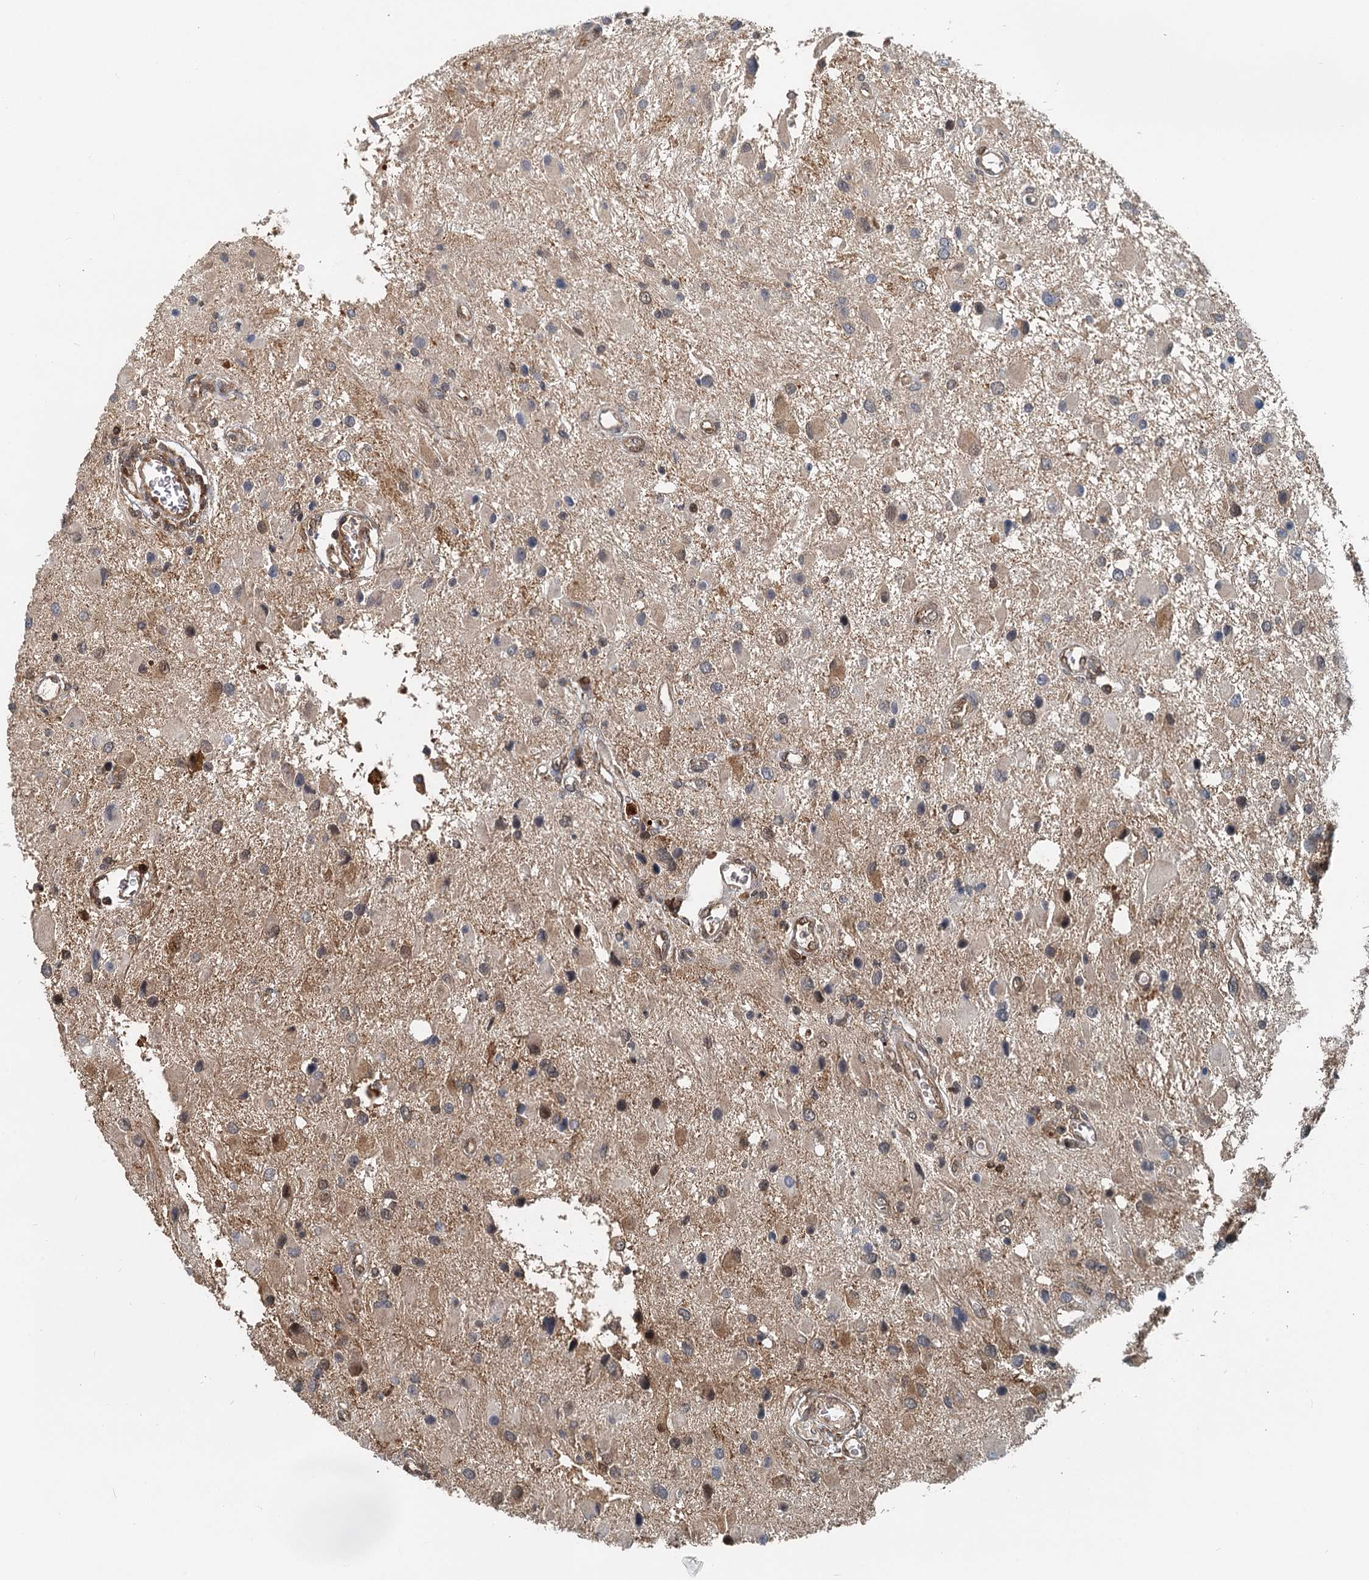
{"staining": {"intensity": "negative", "quantity": "none", "location": "none"}, "tissue": "glioma", "cell_type": "Tumor cells", "image_type": "cancer", "snomed": [{"axis": "morphology", "description": "Glioma, malignant, High grade"}, {"axis": "topography", "description": "Brain"}], "caption": "Immunohistochemical staining of human malignant glioma (high-grade) reveals no significant positivity in tumor cells.", "gene": "GPI", "patient": {"sex": "male", "age": 53}}